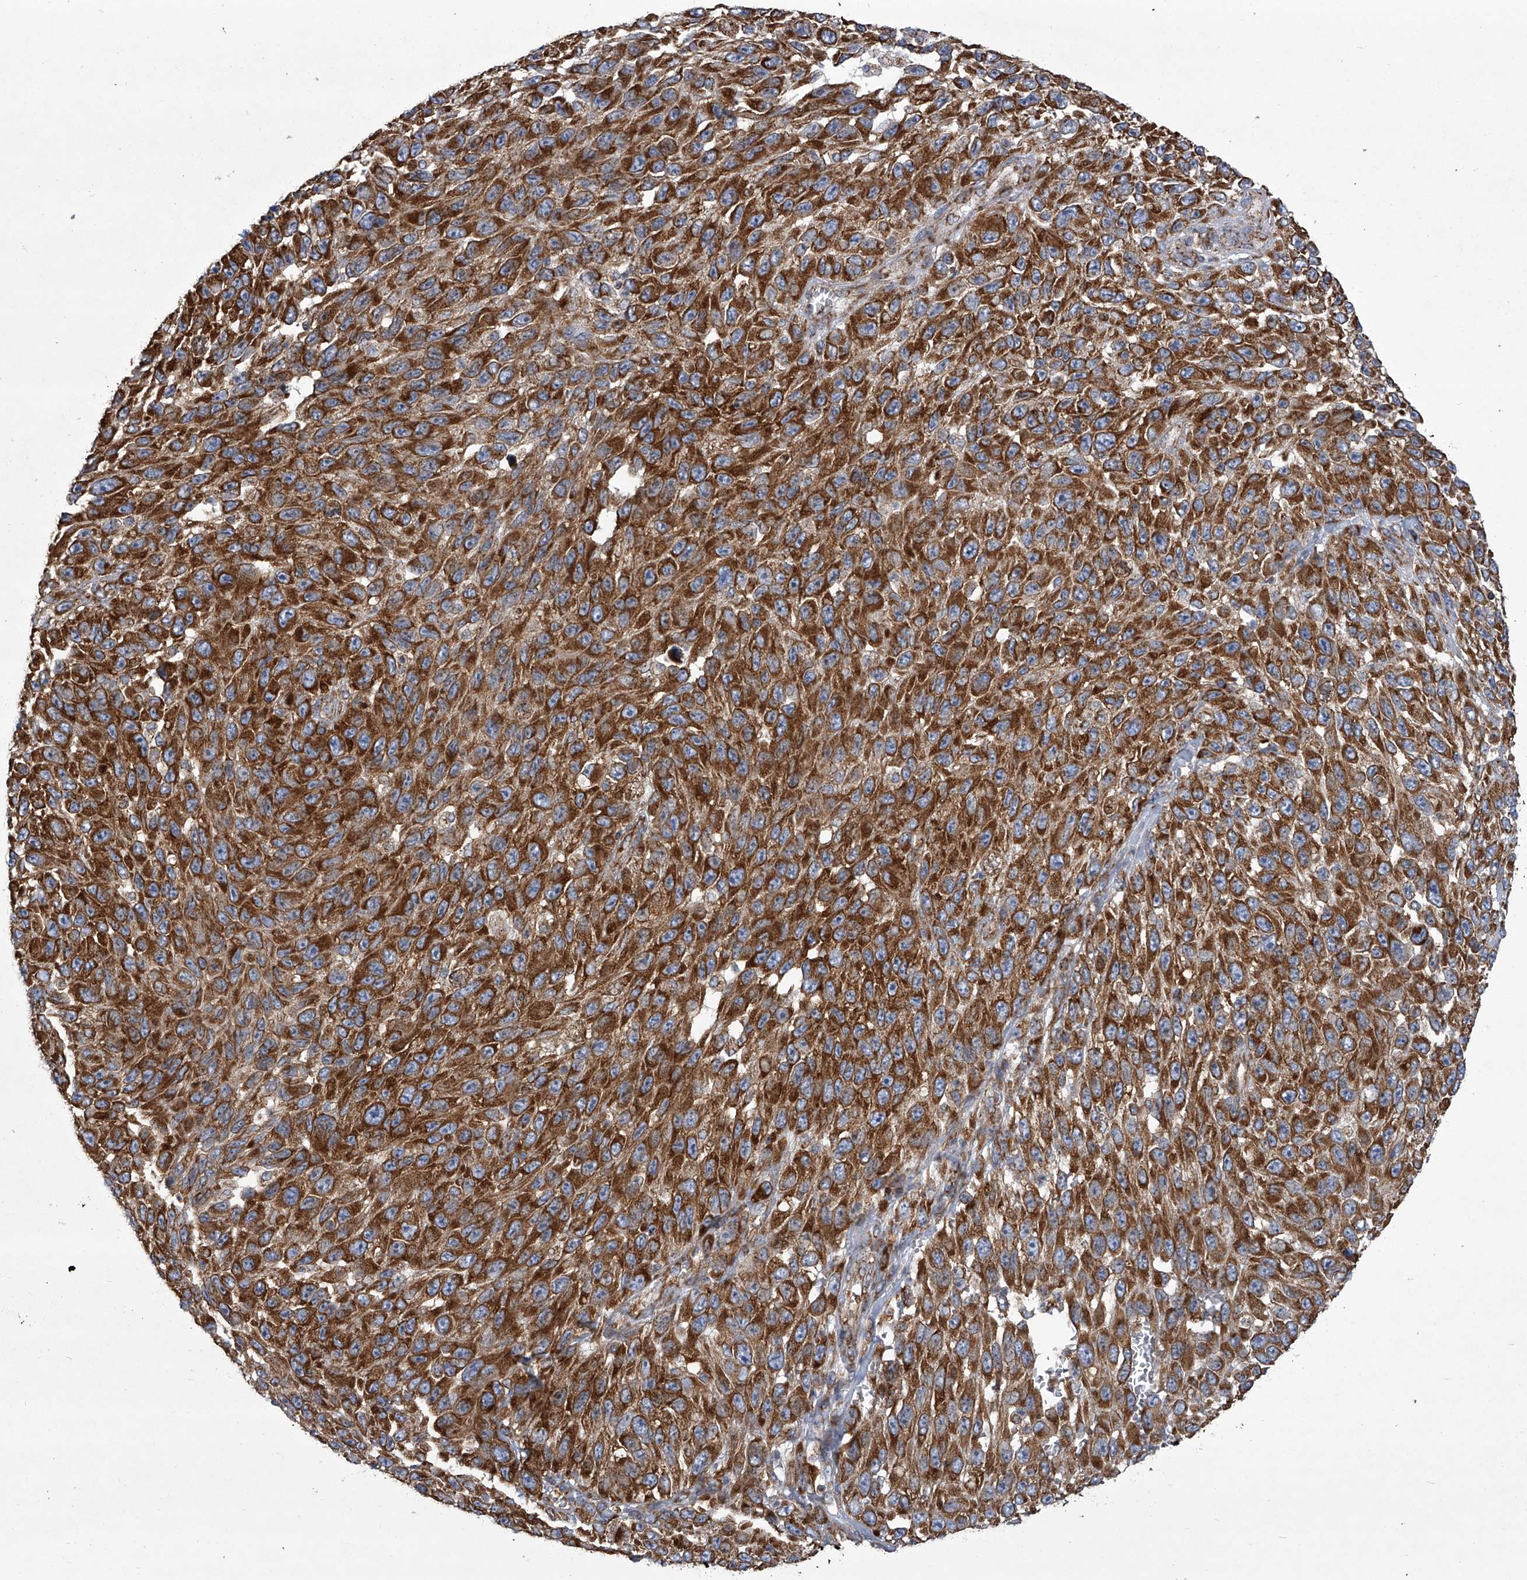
{"staining": {"intensity": "moderate", "quantity": ">75%", "location": "cytoplasmic/membranous"}, "tissue": "melanoma", "cell_type": "Tumor cells", "image_type": "cancer", "snomed": [{"axis": "morphology", "description": "Malignant melanoma, NOS"}, {"axis": "topography", "description": "Skin"}], "caption": "DAB immunohistochemical staining of melanoma displays moderate cytoplasmic/membranous protein positivity in approximately >75% of tumor cells.", "gene": "ZC3H15", "patient": {"sex": "female", "age": 96}}